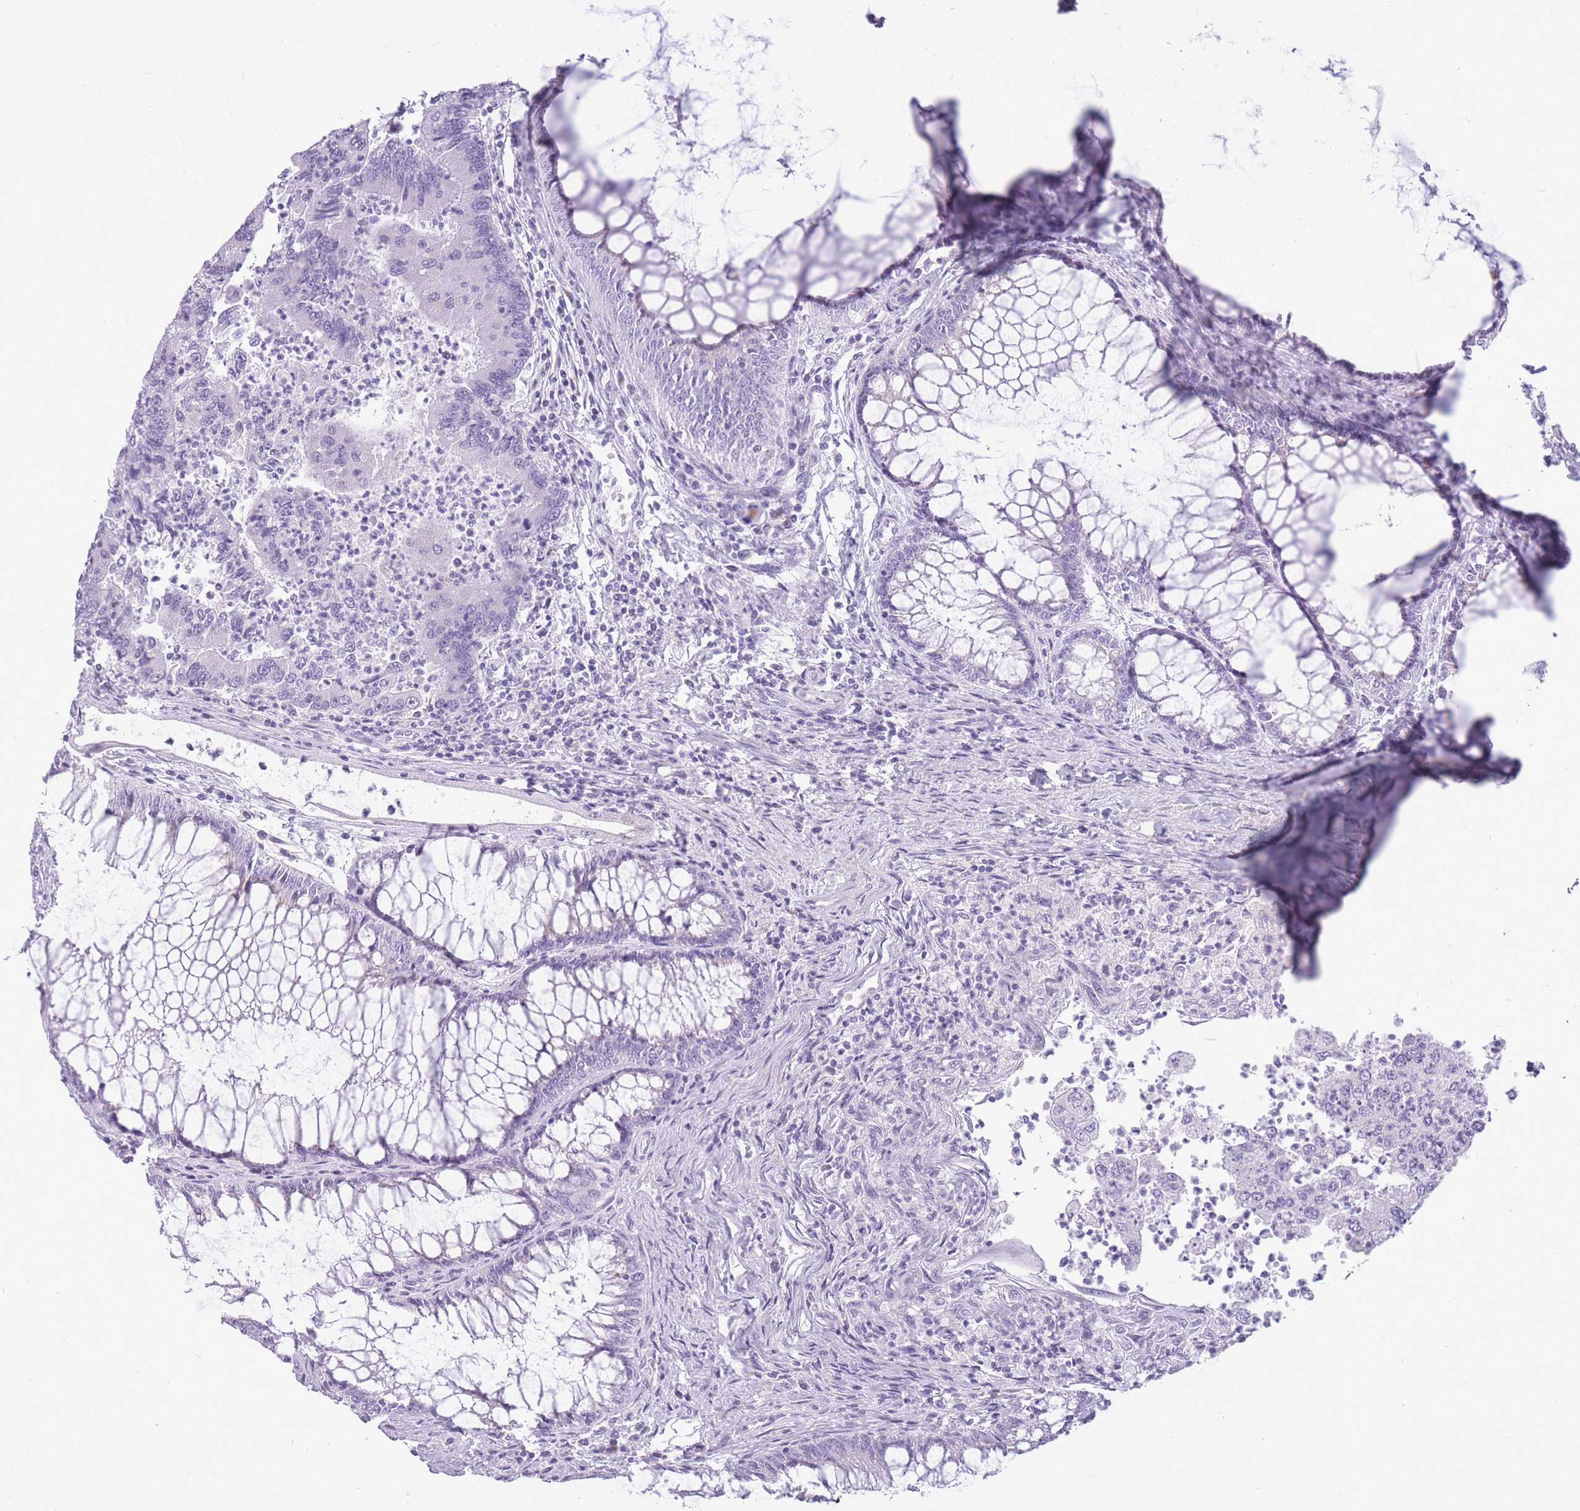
{"staining": {"intensity": "negative", "quantity": "none", "location": "none"}, "tissue": "colorectal cancer", "cell_type": "Tumor cells", "image_type": "cancer", "snomed": [{"axis": "morphology", "description": "Adenocarcinoma, NOS"}, {"axis": "topography", "description": "Colon"}], "caption": "Tumor cells show no significant staining in colorectal adenocarcinoma.", "gene": "GOLGA6D", "patient": {"sex": "female", "age": 67}}